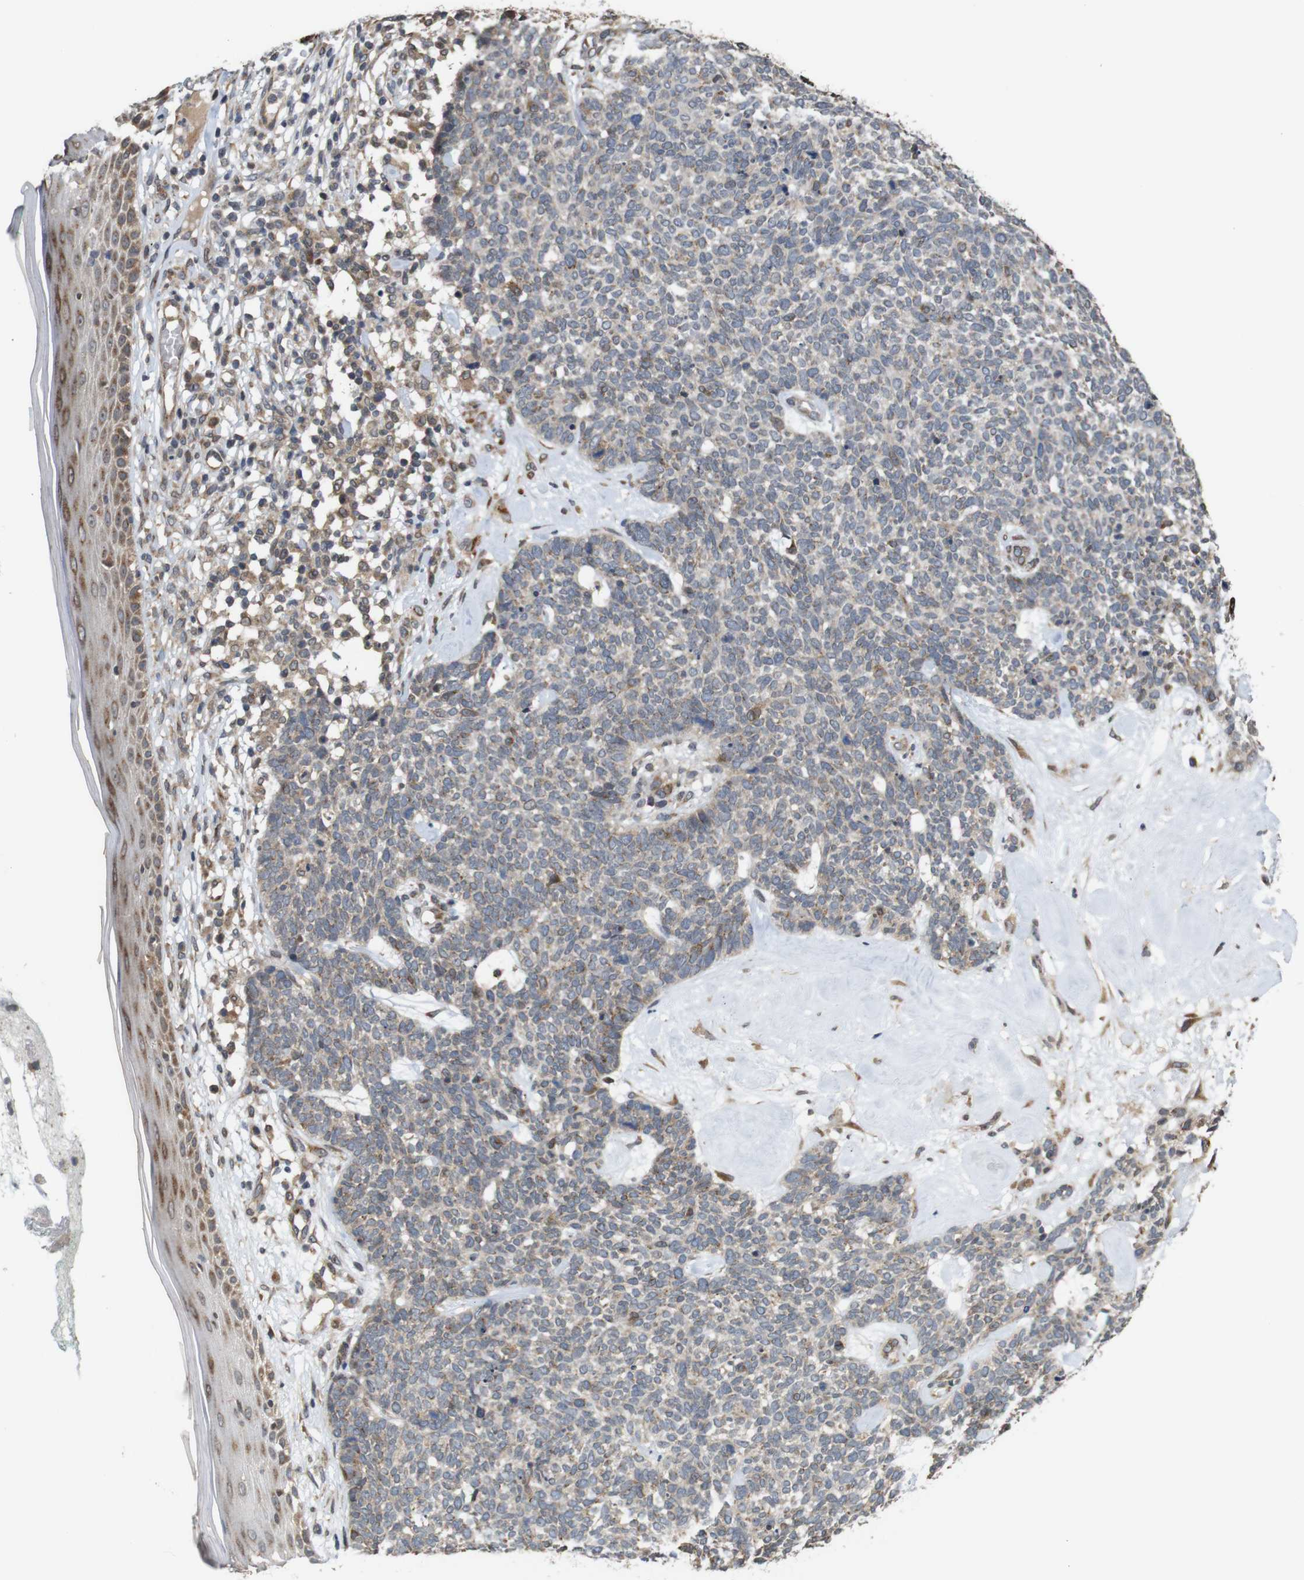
{"staining": {"intensity": "negative", "quantity": "none", "location": "none"}, "tissue": "skin cancer", "cell_type": "Tumor cells", "image_type": "cancer", "snomed": [{"axis": "morphology", "description": "Basal cell carcinoma"}, {"axis": "topography", "description": "Skin"}], "caption": "This micrograph is of skin cancer stained with IHC to label a protein in brown with the nuclei are counter-stained blue. There is no expression in tumor cells. (Immunohistochemistry, brightfield microscopy, high magnification).", "gene": "EFCAB14", "patient": {"sex": "female", "age": 84}}